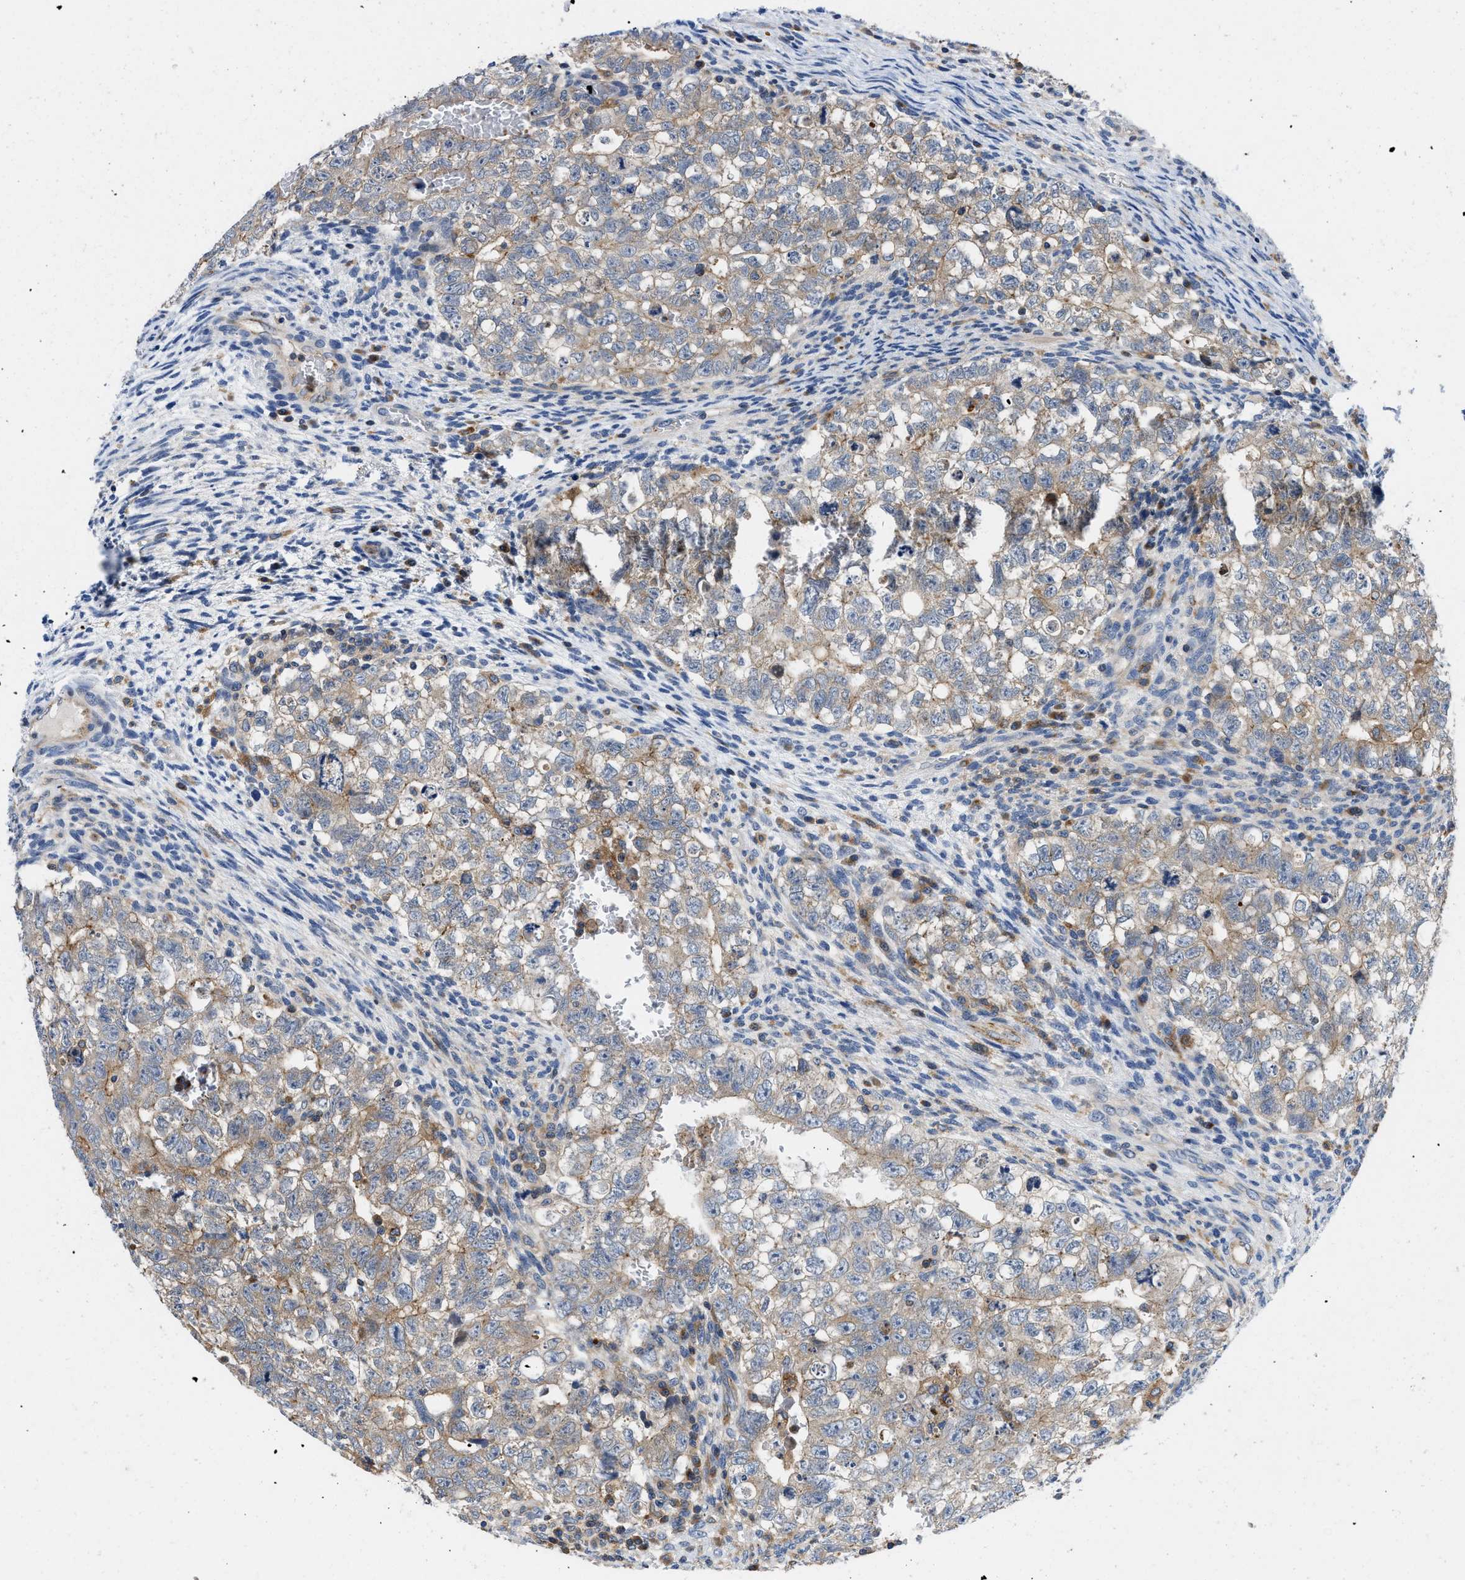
{"staining": {"intensity": "weak", "quantity": "<25%", "location": "cytoplasmic/membranous"}, "tissue": "testis cancer", "cell_type": "Tumor cells", "image_type": "cancer", "snomed": [{"axis": "morphology", "description": "Seminoma, NOS"}, {"axis": "morphology", "description": "Carcinoma, Embryonal, NOS"}, {"axis": "topography", "description": "Testis"}], "caption": "An immunohistochemistry micrograph of testis cancer (embryonal carcinoma) is shown. There is no staining in tumor cells of testis cancer (embryonal carcinoma).", "gene": "ENPP4", "patient": {"sex": "male", "age": 38}}